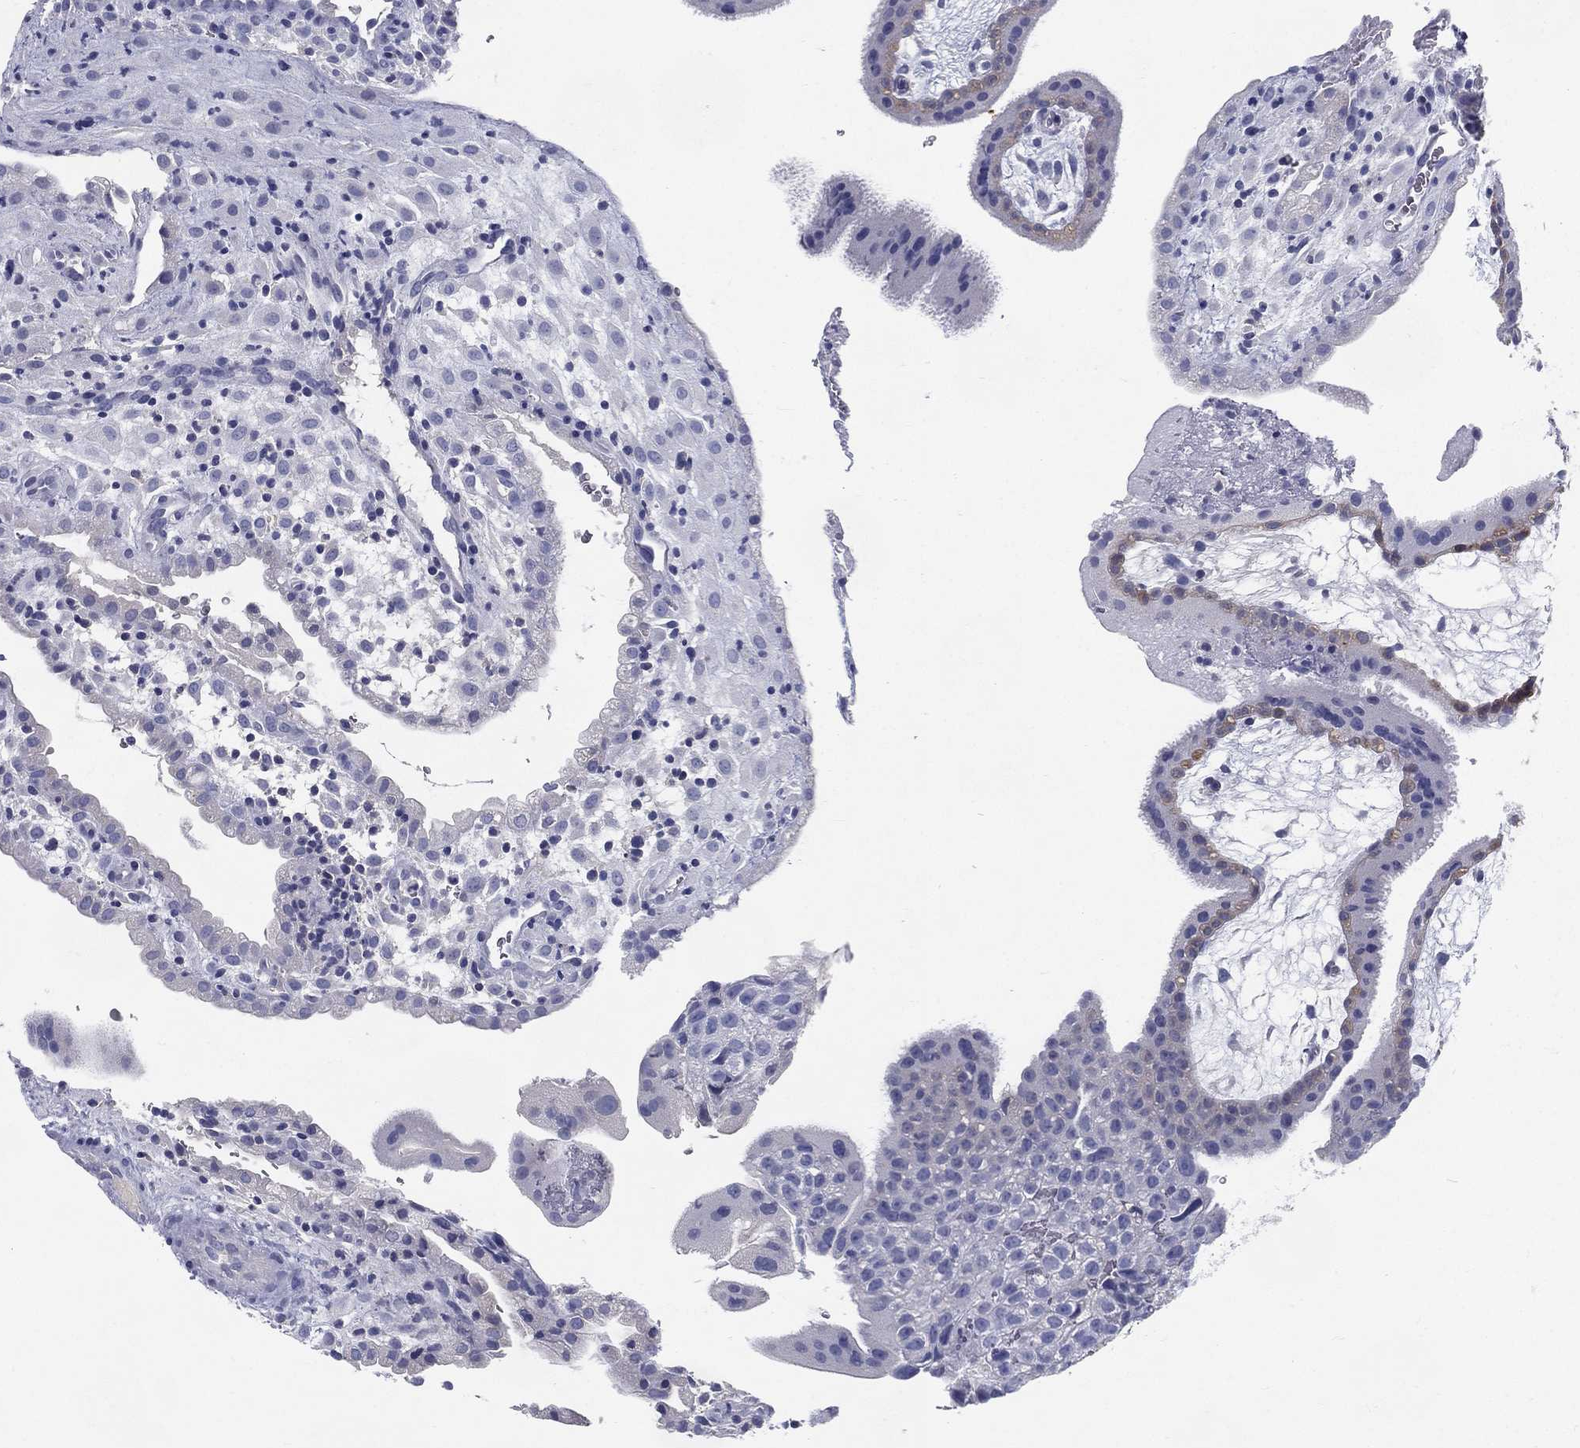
{"staining": {"intensity": "negative", "quantity": "none", "location": "none"}, "tissue": "placenta", "cell_type": "Decidual cells", "image_type": "normal", "snomed": [{"axis": "morphology", "description": "Normal tissue, NOS"}, {"axis": "topography", "description": "Placenta"}], "caption": "Decidual cells are negative for brown protein staining in benign placenta. Nuclei are stained in blue.", "gene": "RGS13", "patient": {"sex": "female", "age": 19}}